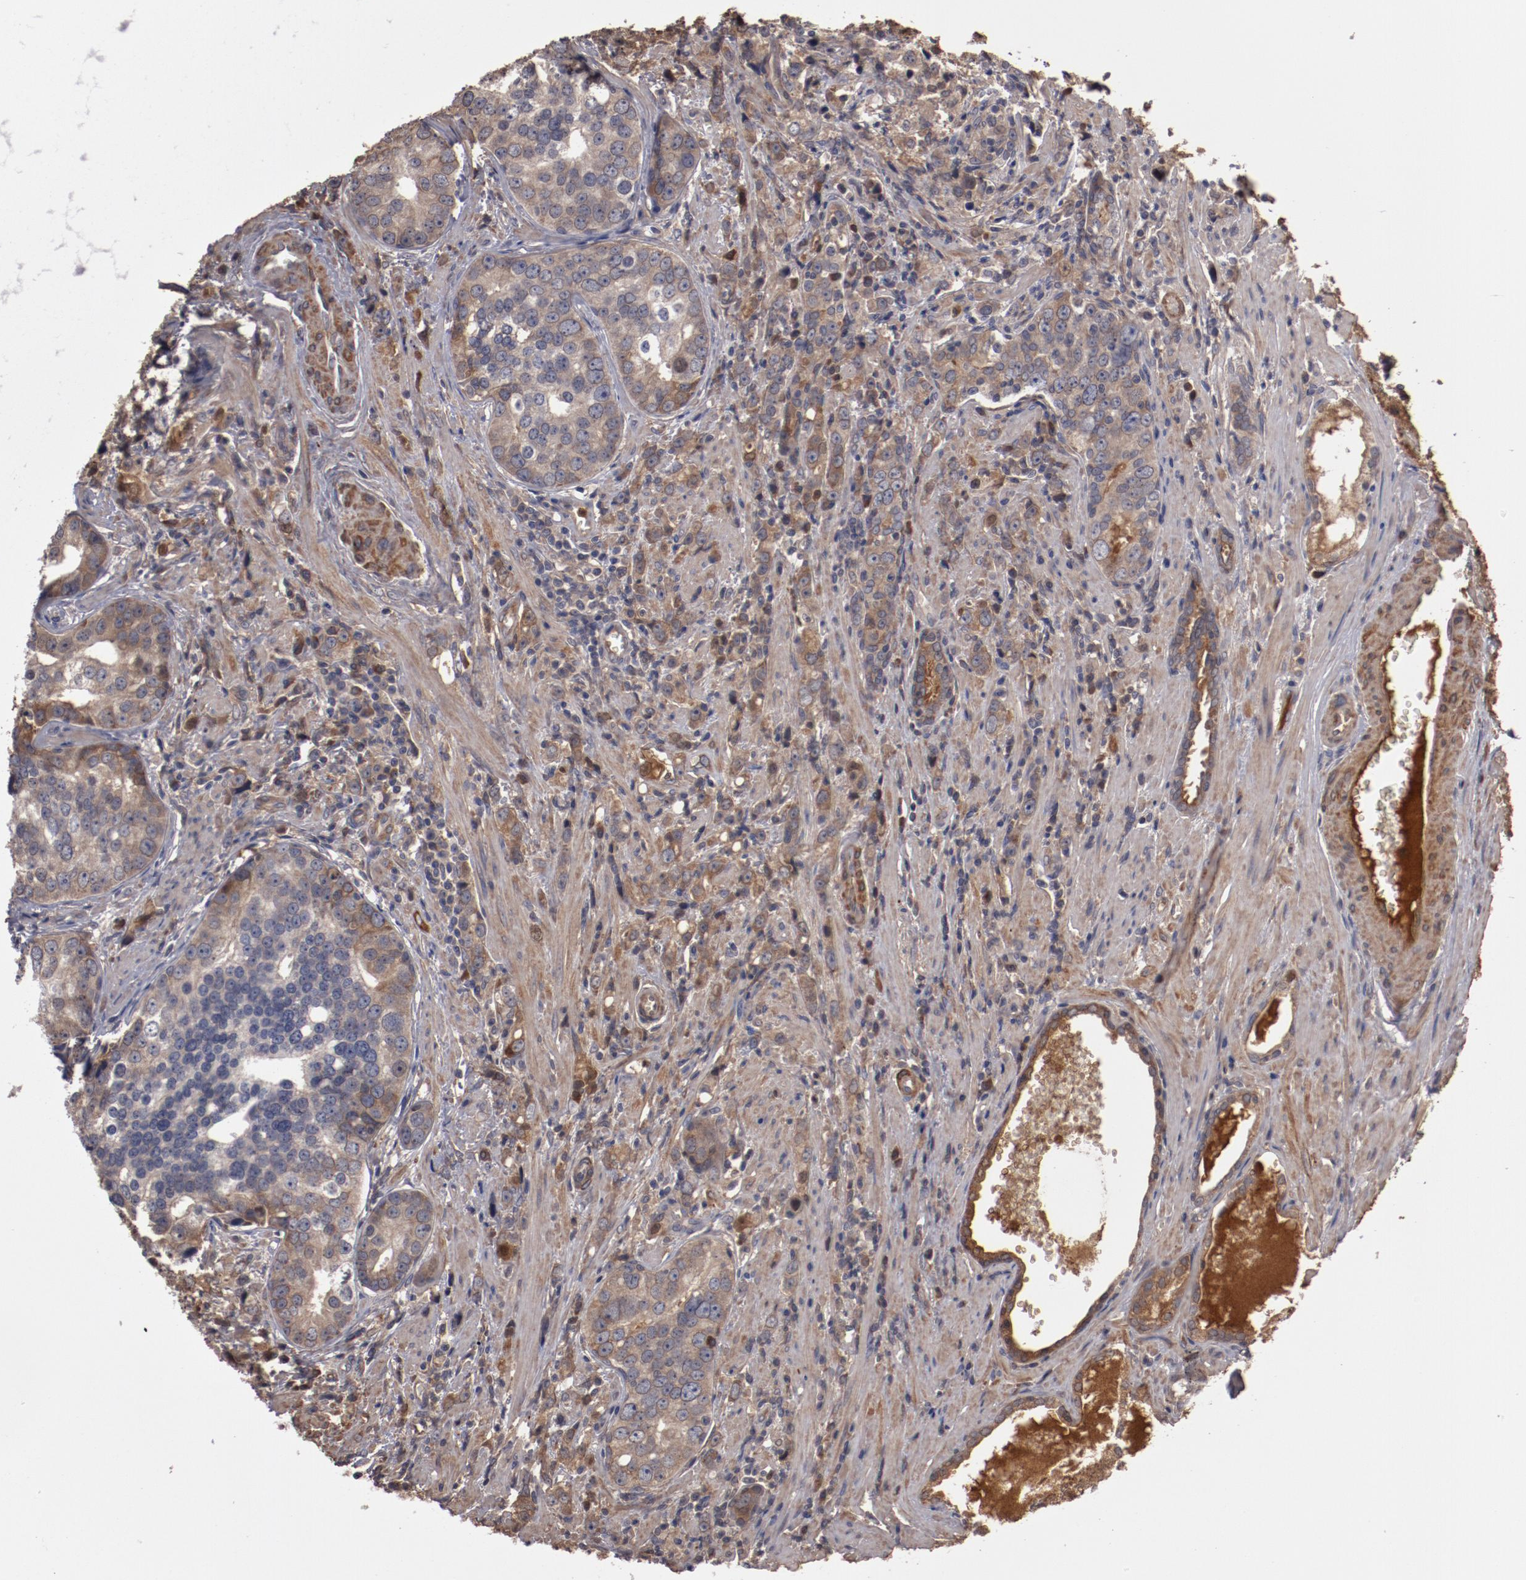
{"staining": {"intensity": "weak", "quantity": ">75%", "location": "cytoplasmic/membranous,nuclear"}, "tissue": "prostate cancer", "cell_type": "Tumor cells", "image_type": "cancer", "snomed": [{"axis": "morphology", "description": "Adenocarcinoma, High grade"}, {"axis": "topography", "description": "Prostate"}], "caption": "Immunohistochemical staining of human prostate cancer (high-grade adenocarcinoma) displays weak cytoplasmic/membranous and nuclear protein staining in about >75% of tumor cells.", "gene": "SERPINA7", "patient": {"sex": "male", "age": 71}}